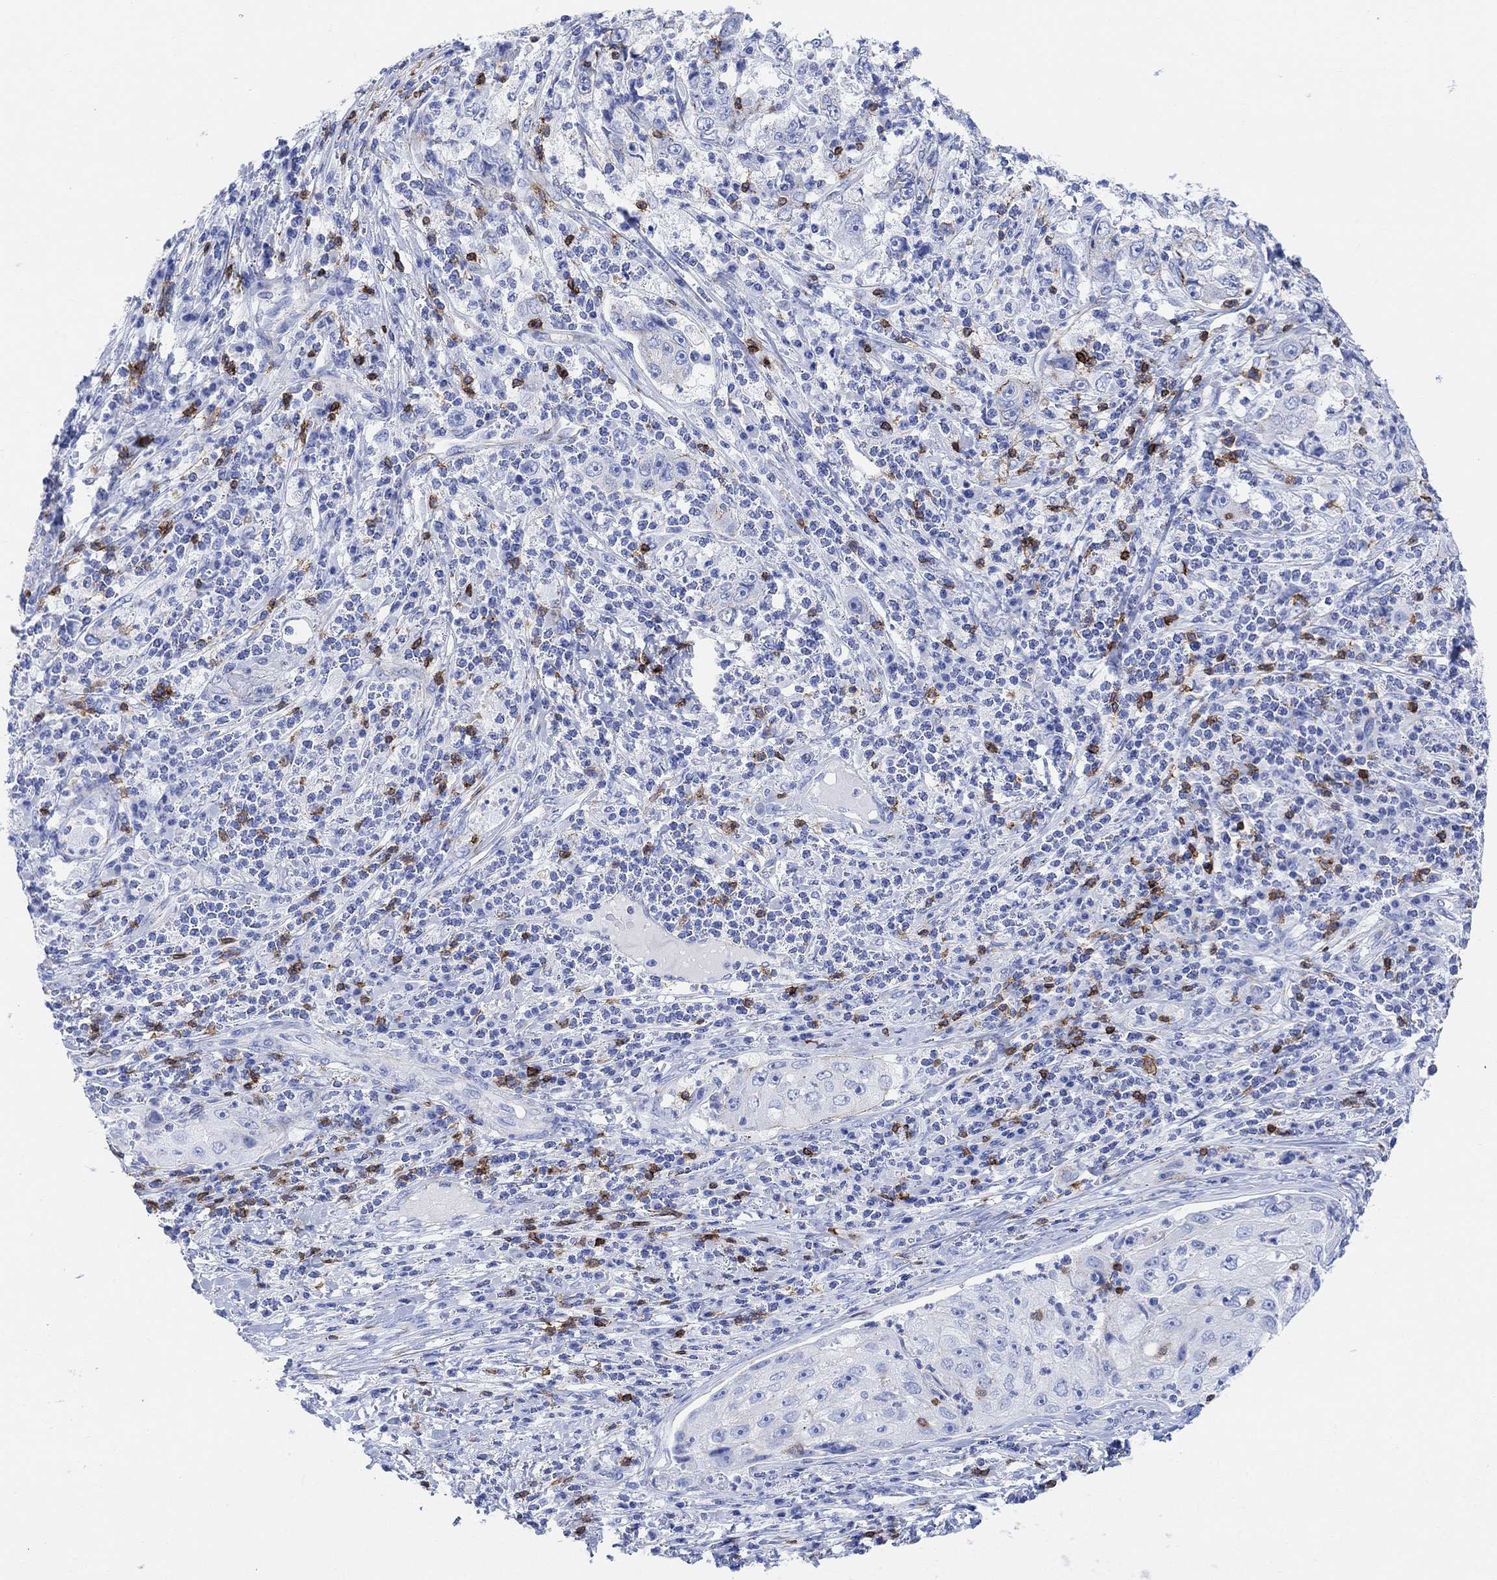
{"staining": {"intensity": "negative", "quantity": "none", "location": "none"}, "tissue": "cervical cancer", "cell_type": "Tumor cells", "image_type": "cancer", "snomed": [{"axis": "morphology", "description": "Squamous cell carcinoma, NOS"}, {"axis": "topography", "description": "Cervix"}], "caption": "Immunohistochemistry (IHC) of human cervical squamous cell carcinoma exhibits no staining in tumor cells. Nuclei are stained in blue.", "gene": "GPR65", "patient": {"sex": "female", "age": 36}}